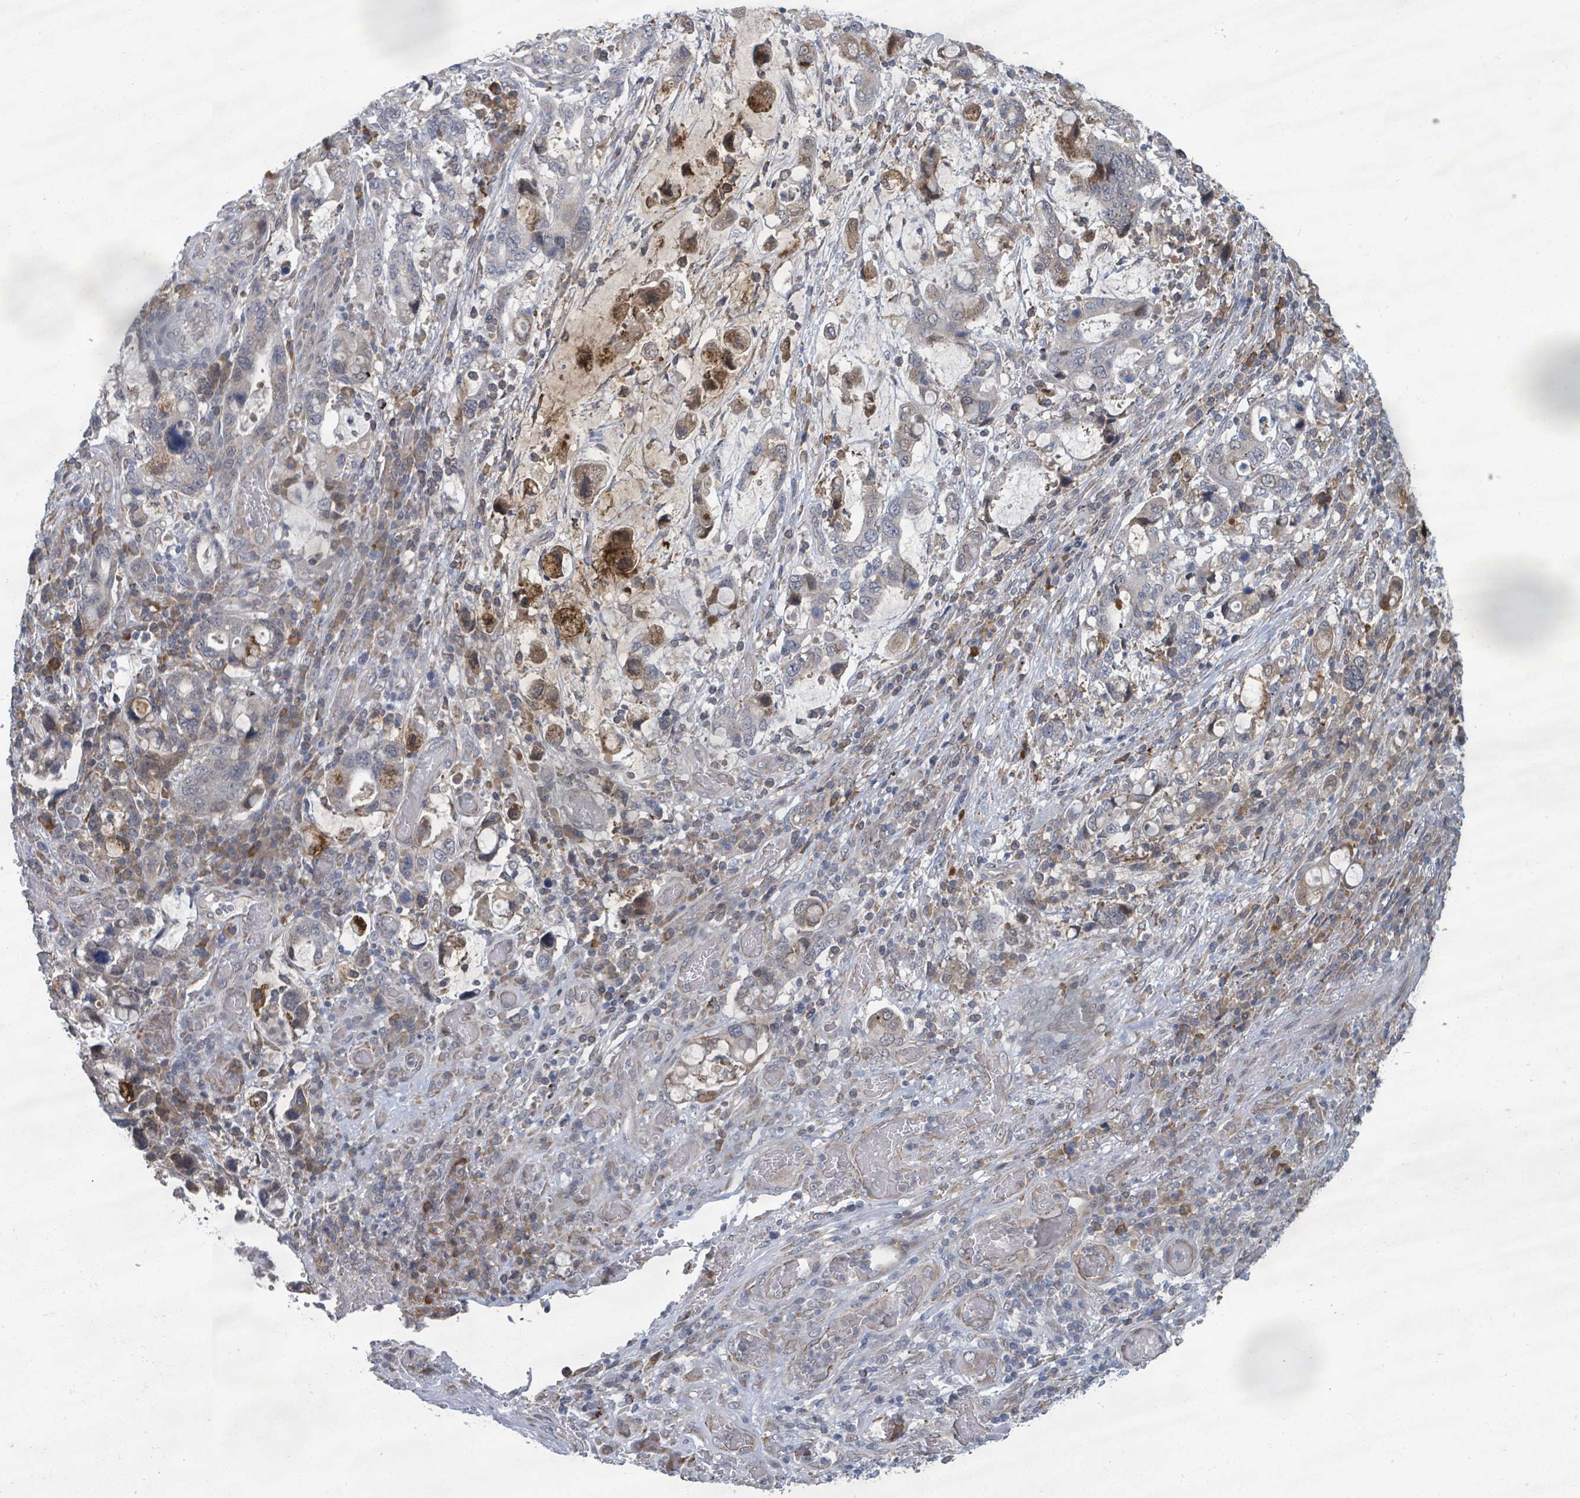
{"staining": {"intensity": "moderate", "quantity": "<25%", "location": "cytoplasmic/membranous"}, "tissue": "stomach cancer", "cell_type": "Tumor cells", "image_type": "cancer", "snomed": [{"axis": "morphology", "description": "Adenocarcinoma, NOS"}, {"axis": "topography", "description": "Stomach, upper"}, {"axis": "topography", "description": "Stomach"}], "caption": "Immunohistochemistry (IHC) staining of stomach adenocarcinoma, which exhibits low levels of moderate cytoplasmic/membranous expression in approximately <25% of tumor cells indicating moderate cytoplasmic/membranous protein expression. The staining was performed using DAB (brown) for protein detection and nuclei were counterstained in hematoxylin (blue).", "gene": "SHROOM2", "patient": {"sex": "male", "age": 62}}